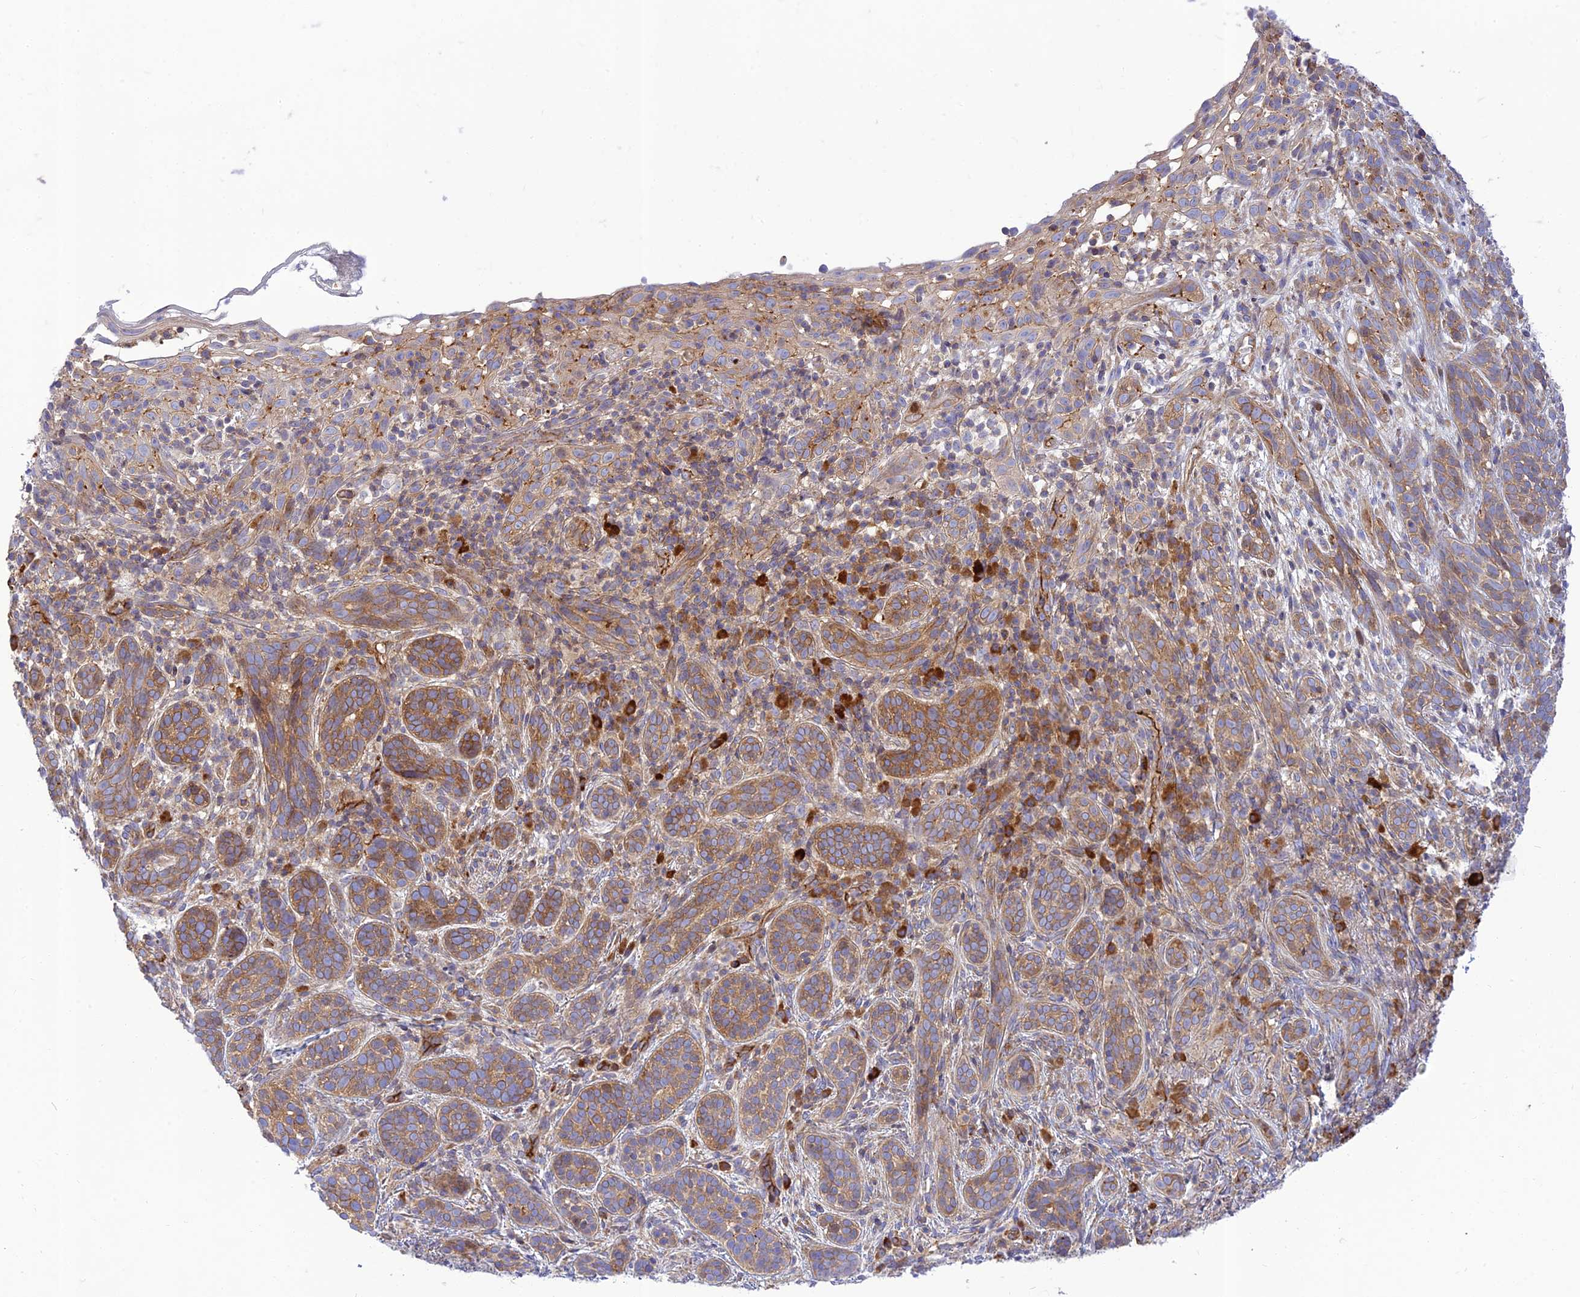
{"staining": {"intensity": "moderate", "quantity": ">75%", "location": "cytoplasmic/membranous"}, "tissue": "skin cancer", "cell_type": "Tumor cells", "image_type": "cancer", "snomed": [{"axis": "morphology", "description": "Basal cell carcinoma"}, {"axis": "topography", "description": "Skin"}], "caption": "Moderate cytoplasmic/membranous positivity for a protein is appreciated in approximately >75% of tumor cells of basal cell carcinoma (skin) using immunohistochemistry.", "gene": "PIMREG", "patient": {"sex": "male", "age": 71}}